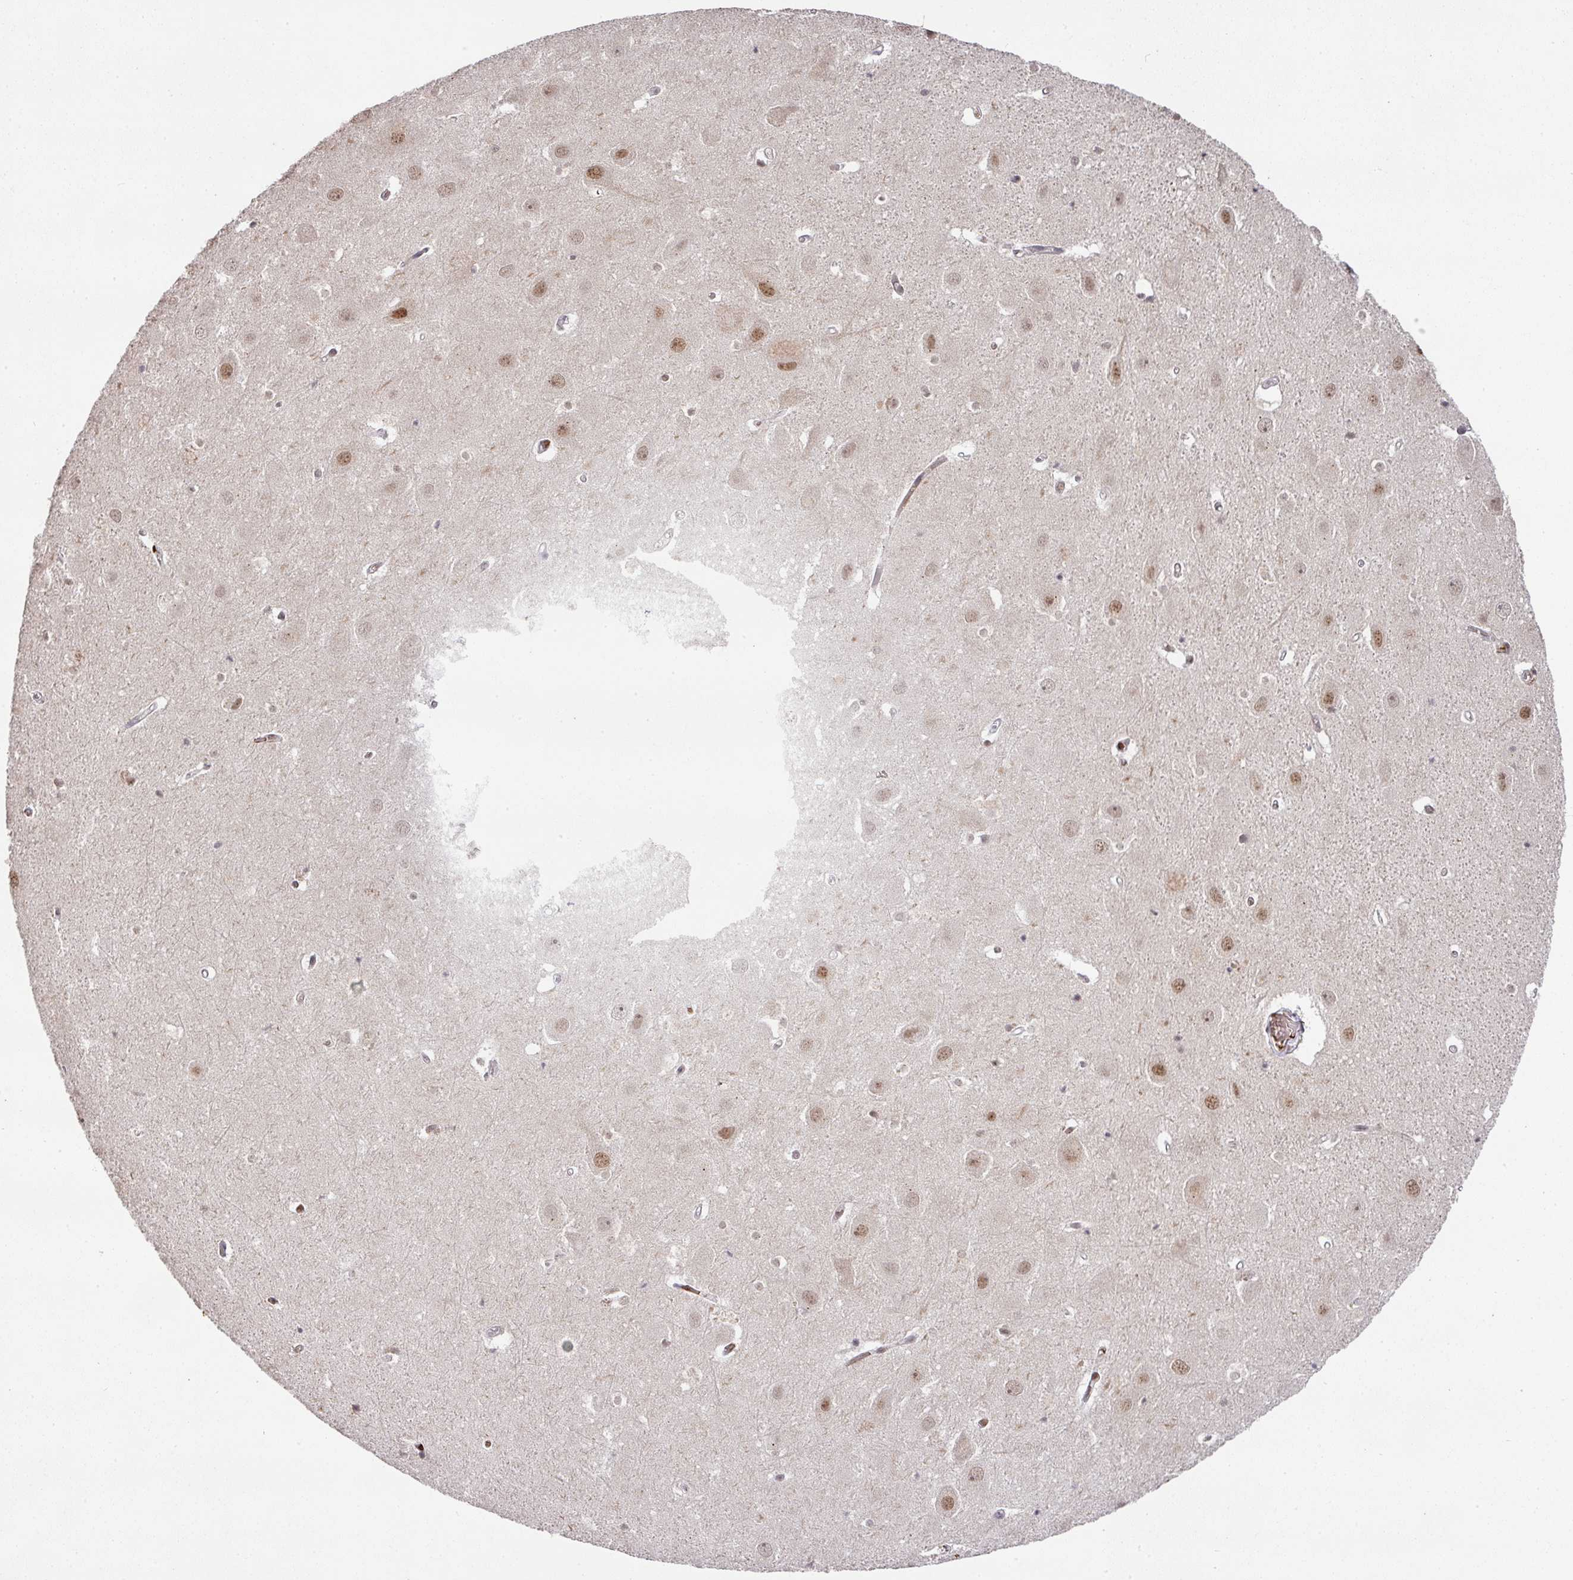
{"staining": {"intensity": "weak", "quantity": "25%-75%", "location": "nuclear"}, "tissue": "hippocampus", "cell_type": "Glial cells", "image_type": "normal", "snomed": [{"axis": "morphology", "description": "Normal tissue, NOS"}, {"axis": "topography", "description": "Hippocampus"}], "caption": "The image reveals immunohistochemical staining of unremarkable hippocampus. There is weak nuclear staining is identified in approximately 25%-75% of glial cells.", "gene": "NEIL1", "patient": {"sex": "female", "age": 52}}